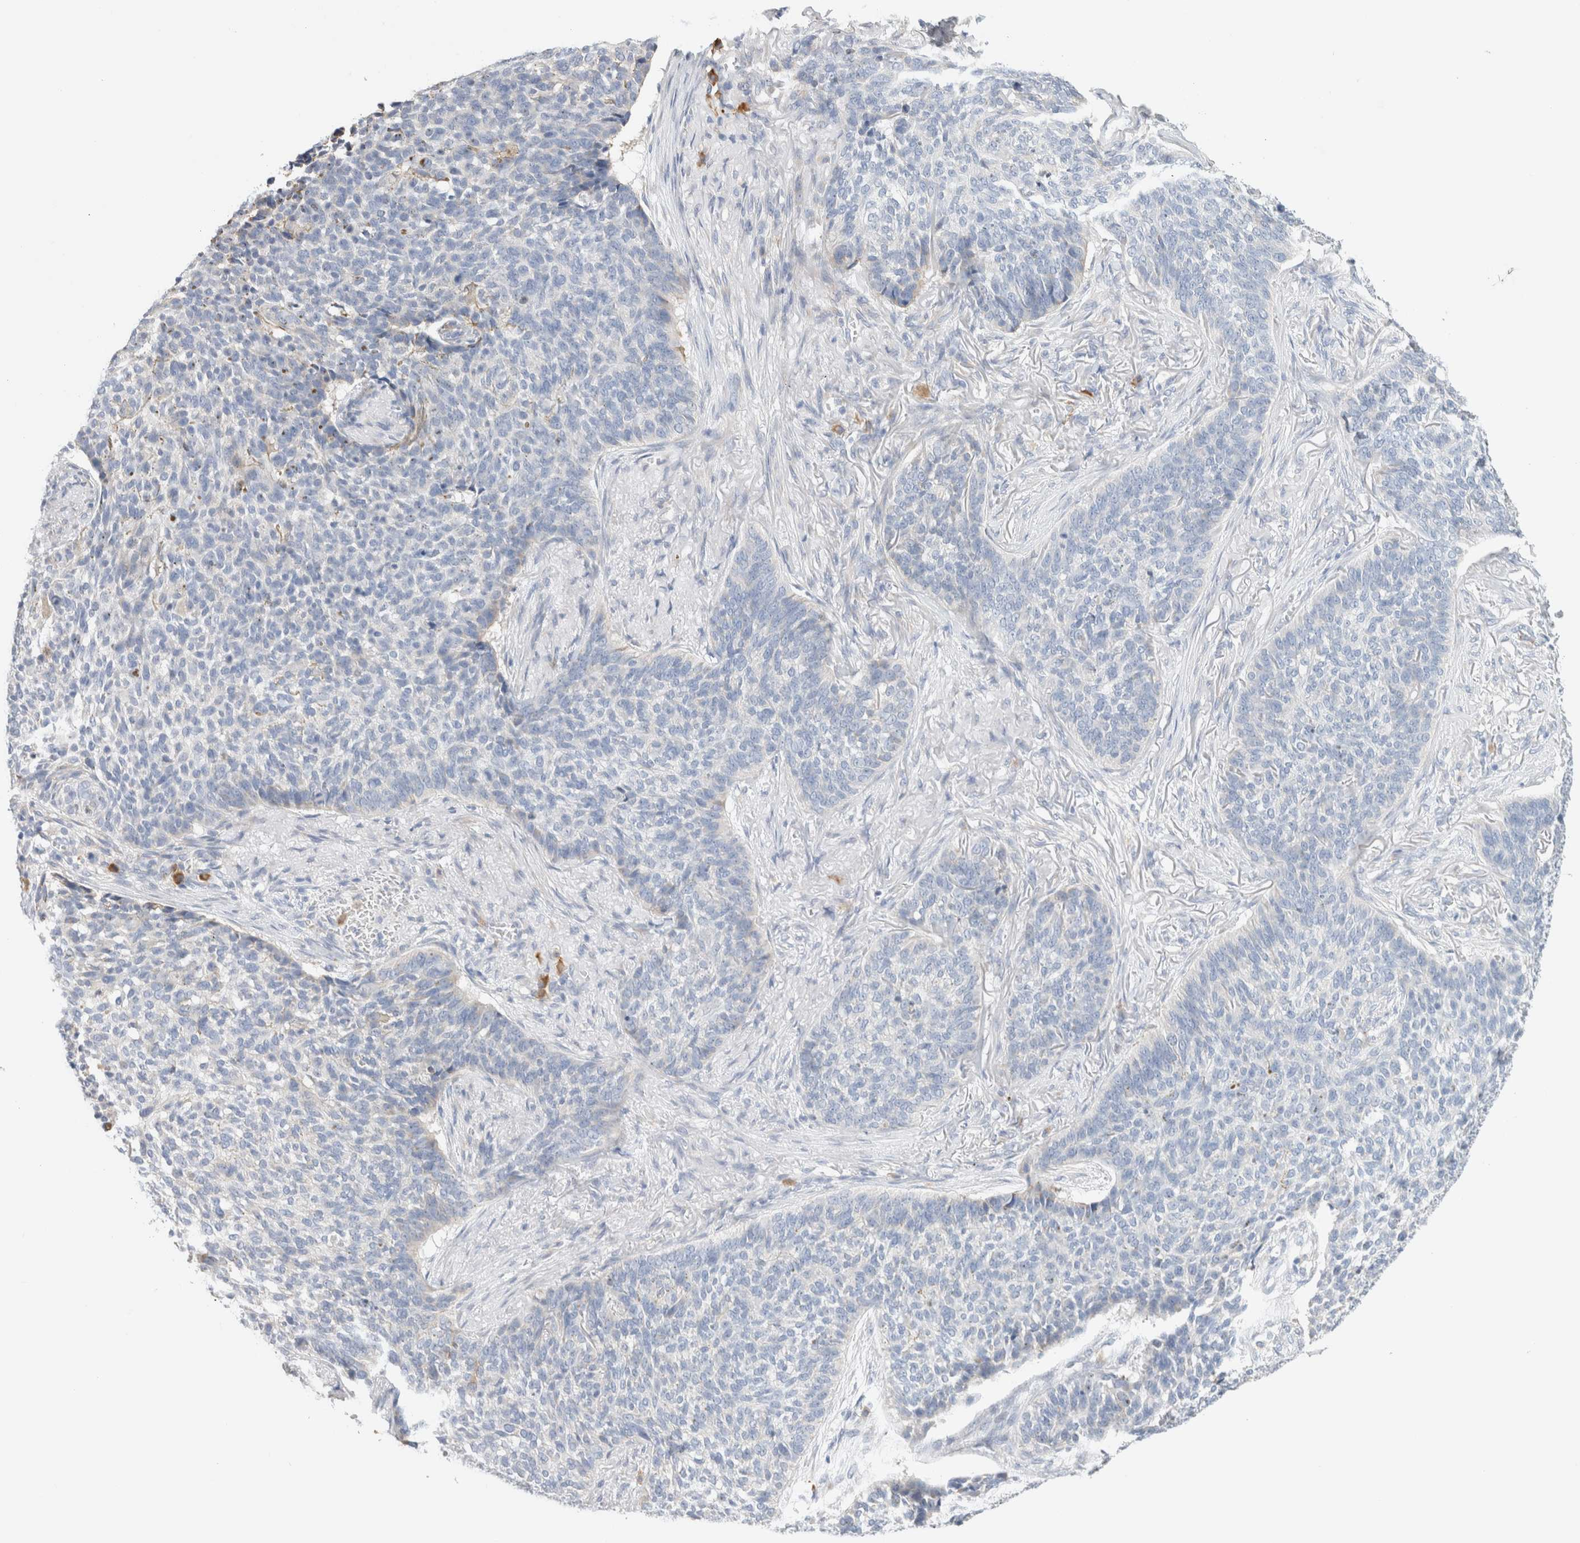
{"staining": {"intensity": "negative", "quantity": "none", "location": "none"}, "tissue": "skin cancer", "cell_type": "Tumor cells", "image_type": "cancer", "snomed": [{"axis": "morphology", "description": "Basal cell carcinoma"}, {"axis": "topography", "description": "Skin"}], "caption": "The photomicrograph exhibits no significant expression in tumor cells of skin cancer (basal cell carcinoma).", "gene": "GADD45G", "patient": {"sex": "male", "age": 85}}